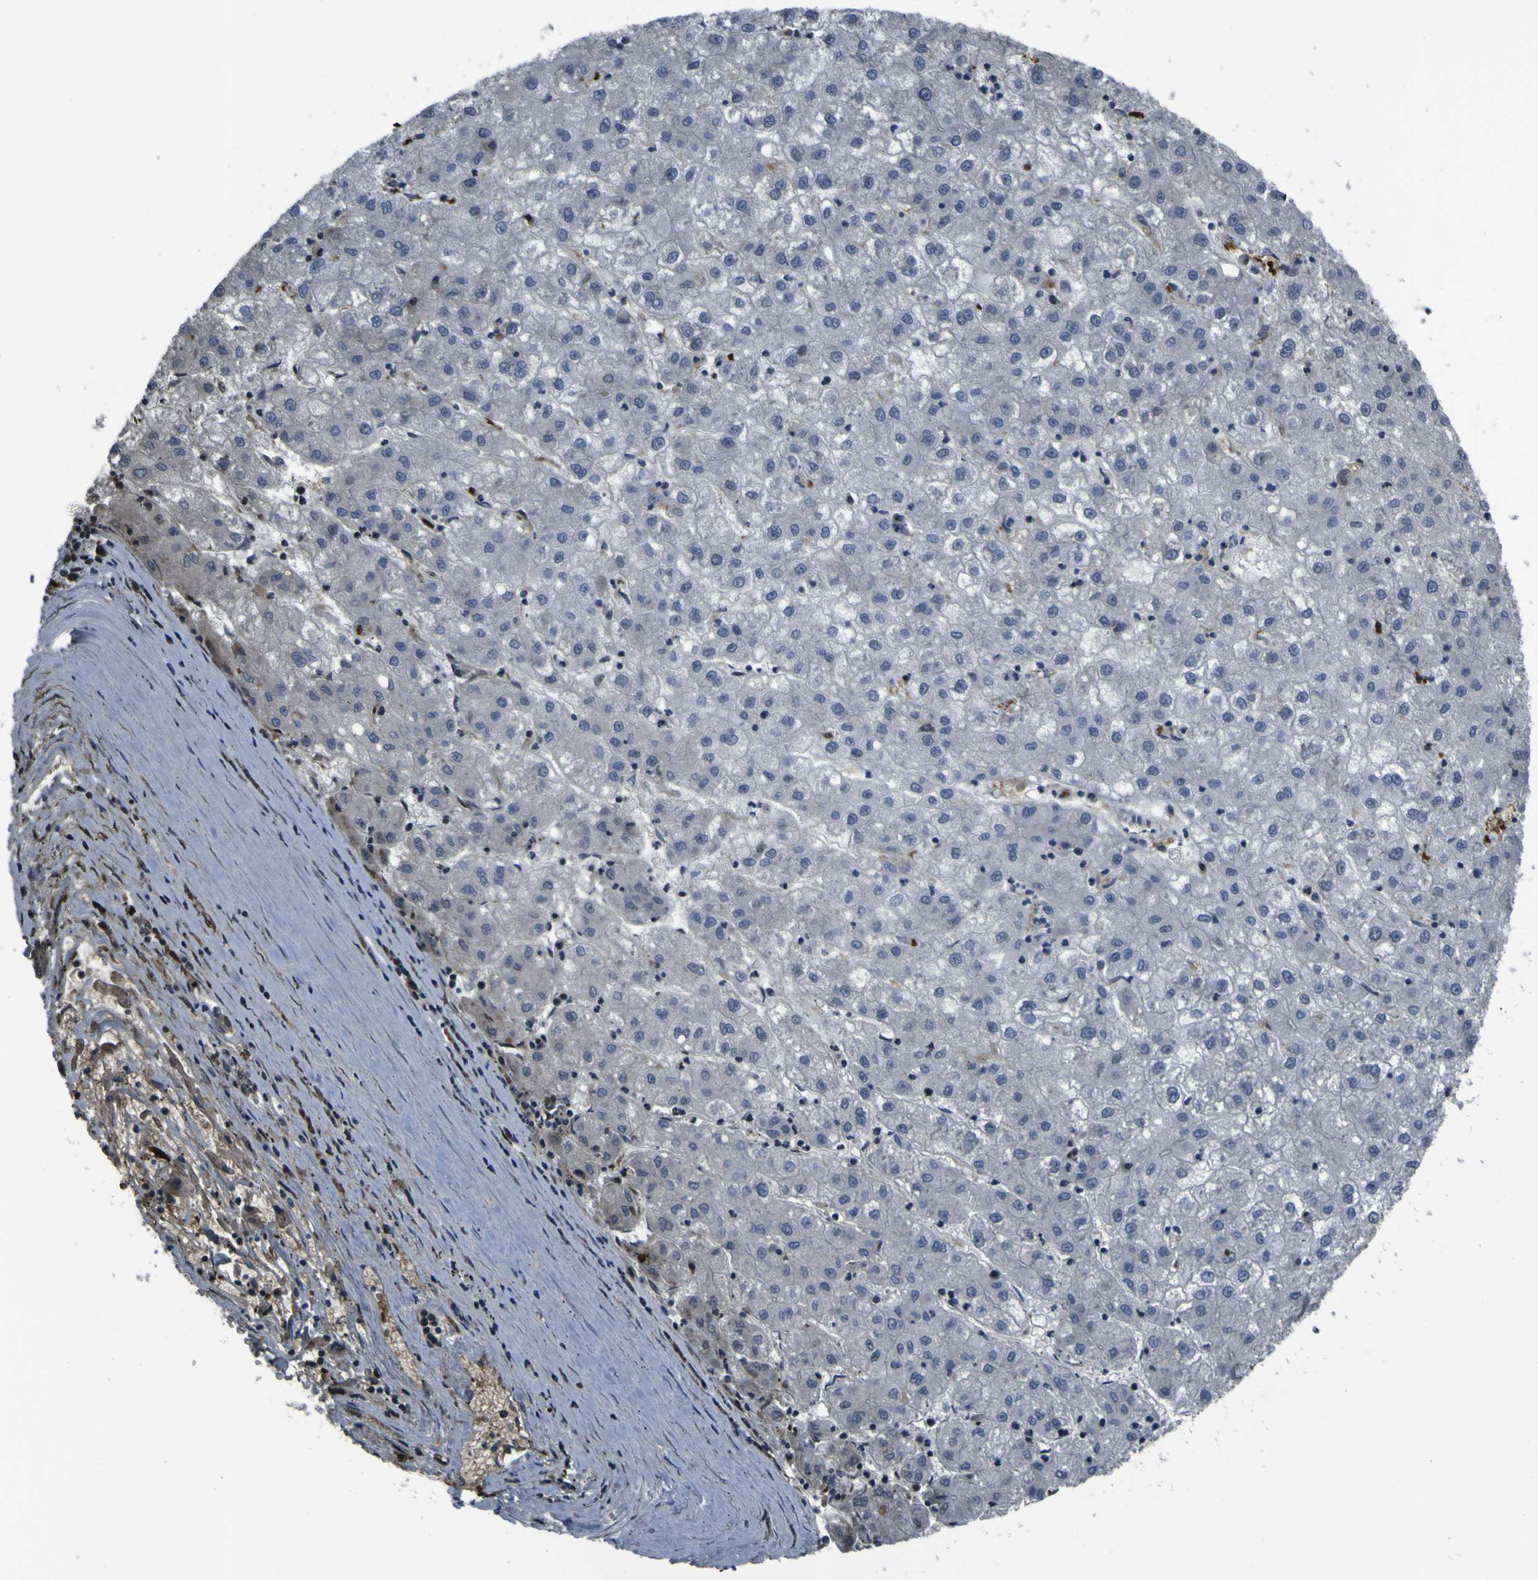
{"staining": {"intensity": "negative", "quantity": "none", "location": "none"}, "tissue": "liver cancer", "cell_type": "Tumor cells", "image_type": "cancer", "snomed": [{"axis": "morphology", "description": "Carcinoma, Hepatocellular, NOS"}, {"axis": "topography", "description": "Liver"}], "caption": "This is an IHC photomicrograph of human hepatocellular carcinoma (liver). There is no staining in tumor cells.", "gene": "GRAMD1A", "patient": {"sex": "male", "age": 72}}